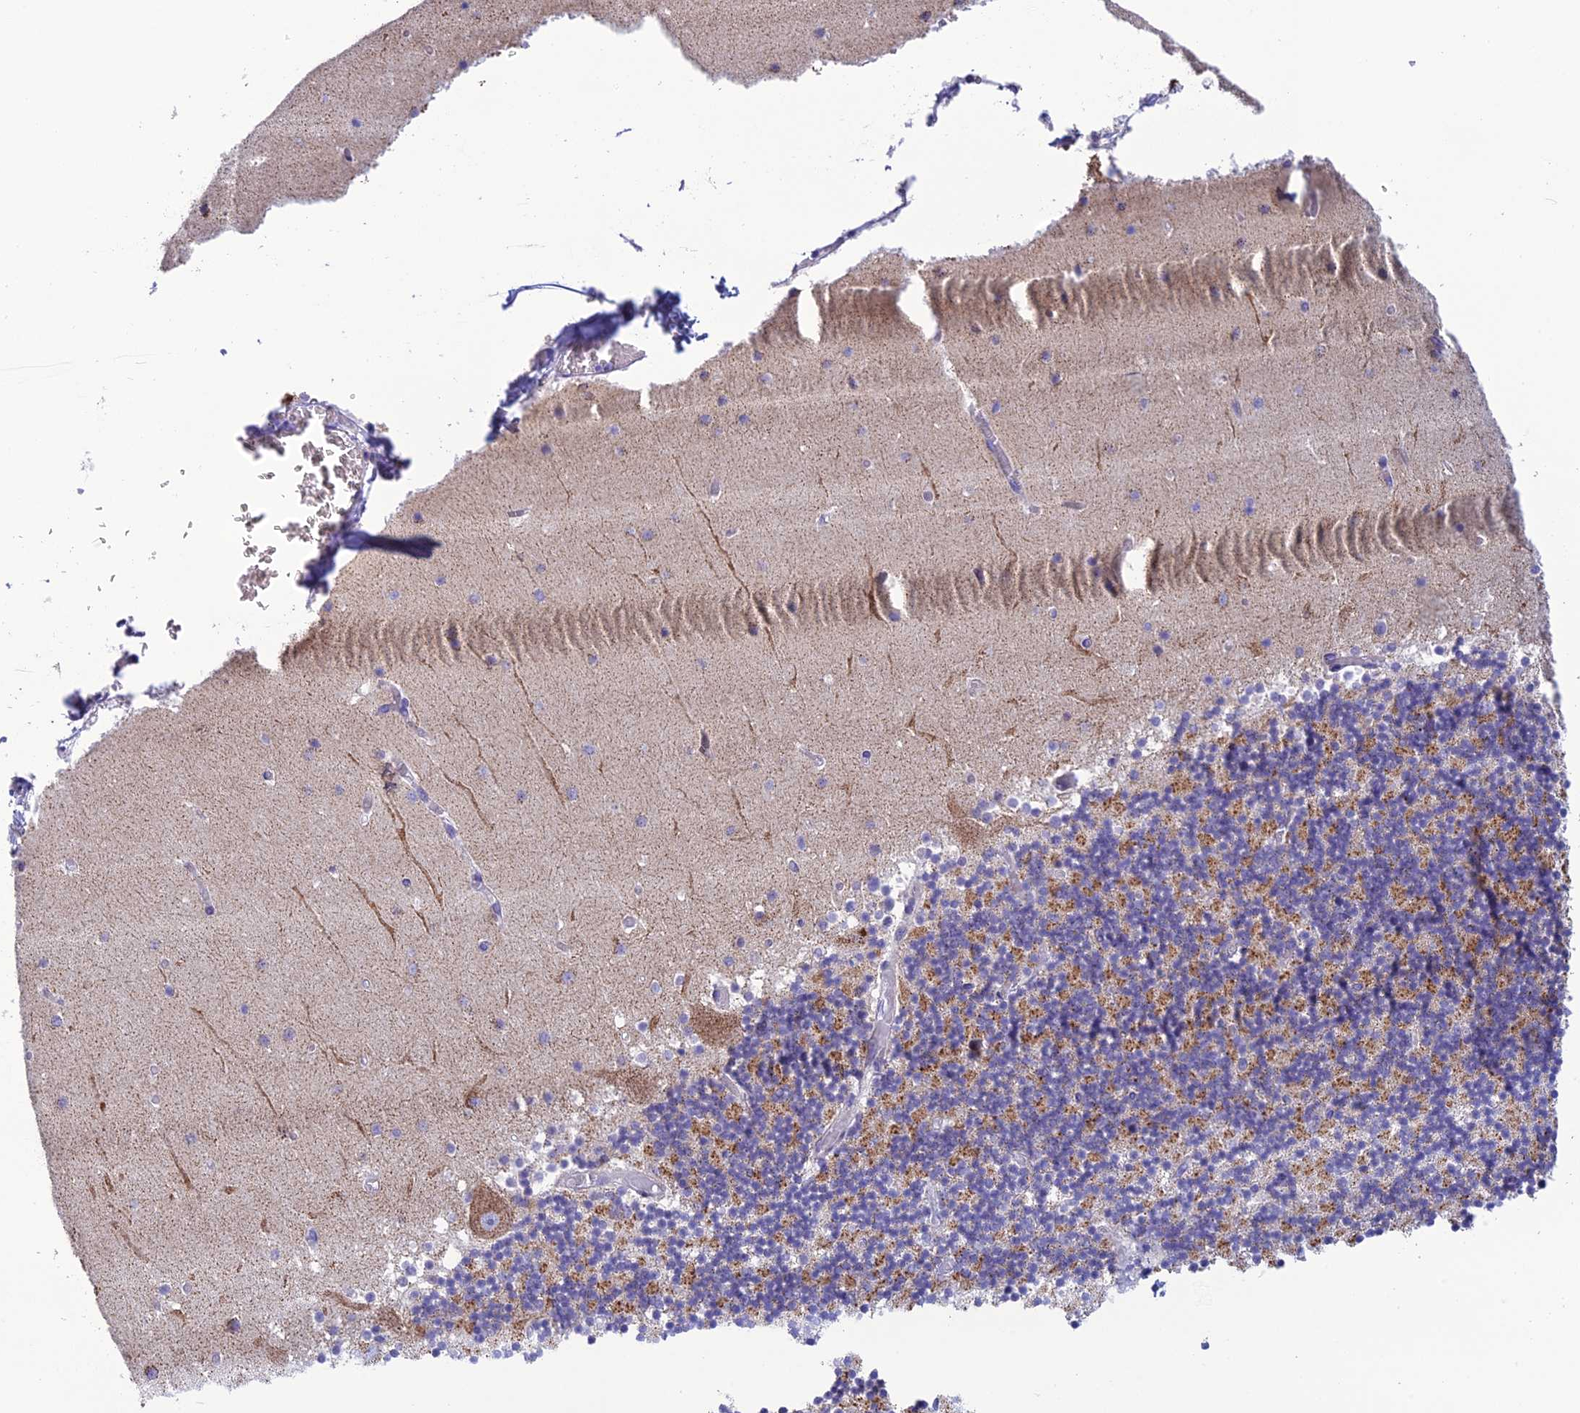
{"staining": {"intensity": "moderate", "quantity": "25%-75%", "location": "cytoplasmic/membranous"}, "tissue": "cerebellum", "cell_type": "Cells in granular layer", "image_type": "normal", "snomed": [{"axis": "morphology", "description": "Normal tissue, NOS"}, {"axis": "topography", "description": "Cerebellum"}], "caption": "This histopathology image demonstrates immunohistochemistry staining of normal human cerebellum, with medium moderate cytoplasmic/membranous staining in about 25%-75% of cells in granular layer.", "gene": "POMGNT1", "patient": {"sex": "female", "age": 28}}